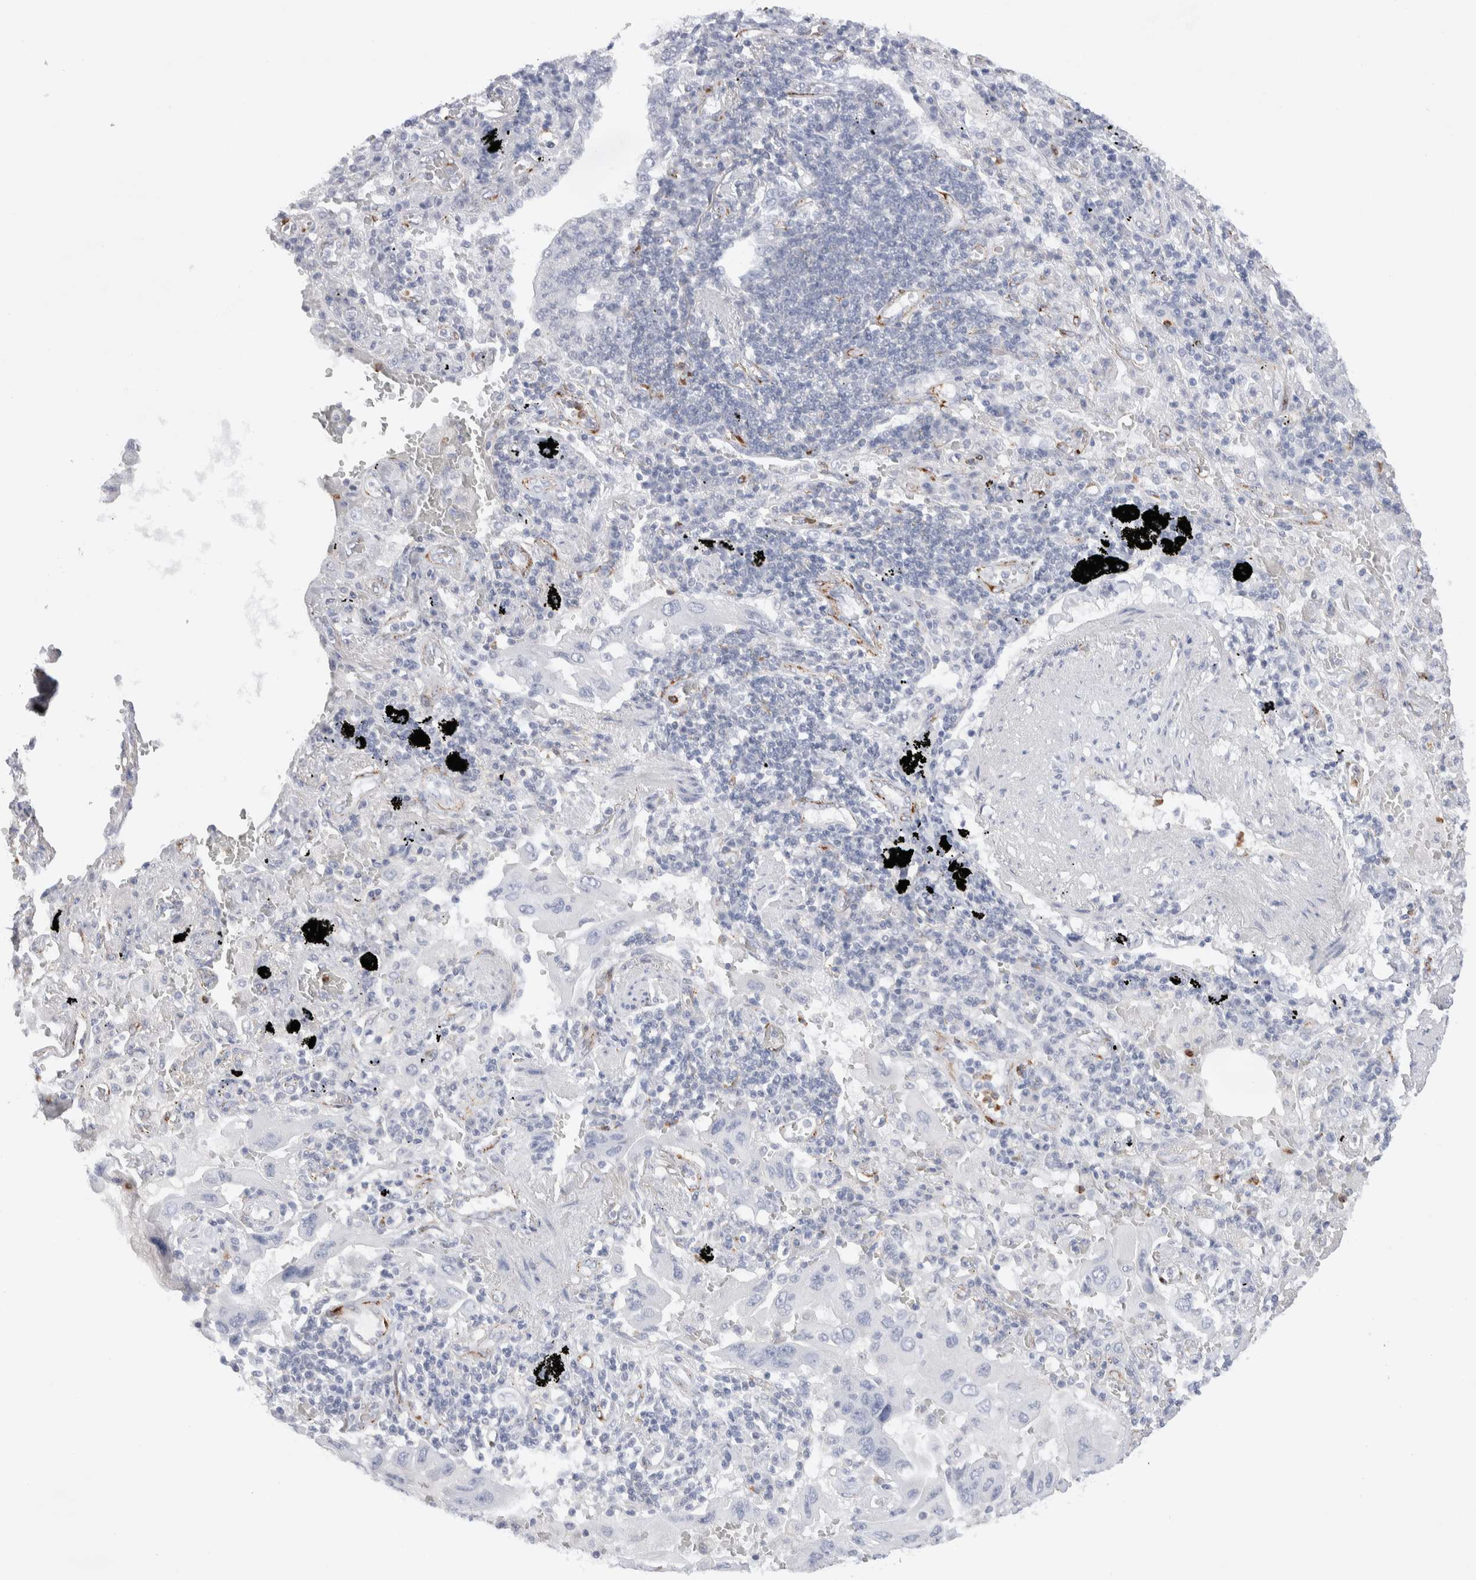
{"staining": {"intensity": "negative", "quantity": "none", "location": "none"}, "tissue": "lung cancer", "cell_type": "Tumor cells", "image_type": "cancer", "snomed": [{"axis": "morphology", "description": "Adenocarcinoma, NOS"}, {"axis": "topography", "description": "Lung"}], "caption": "Immunohistochemistry photomicrograph of neoplastic tissue: human lung cancer stained with DAB shows no significant protein staining in tumor cells. (DAB (3,3'-diaminobenzidine) immunohistochemistry (IHC) with hematoxylin counter stain).", "gene": "SEPTIN4", "patient": {"sex": "female", "age": 65}}